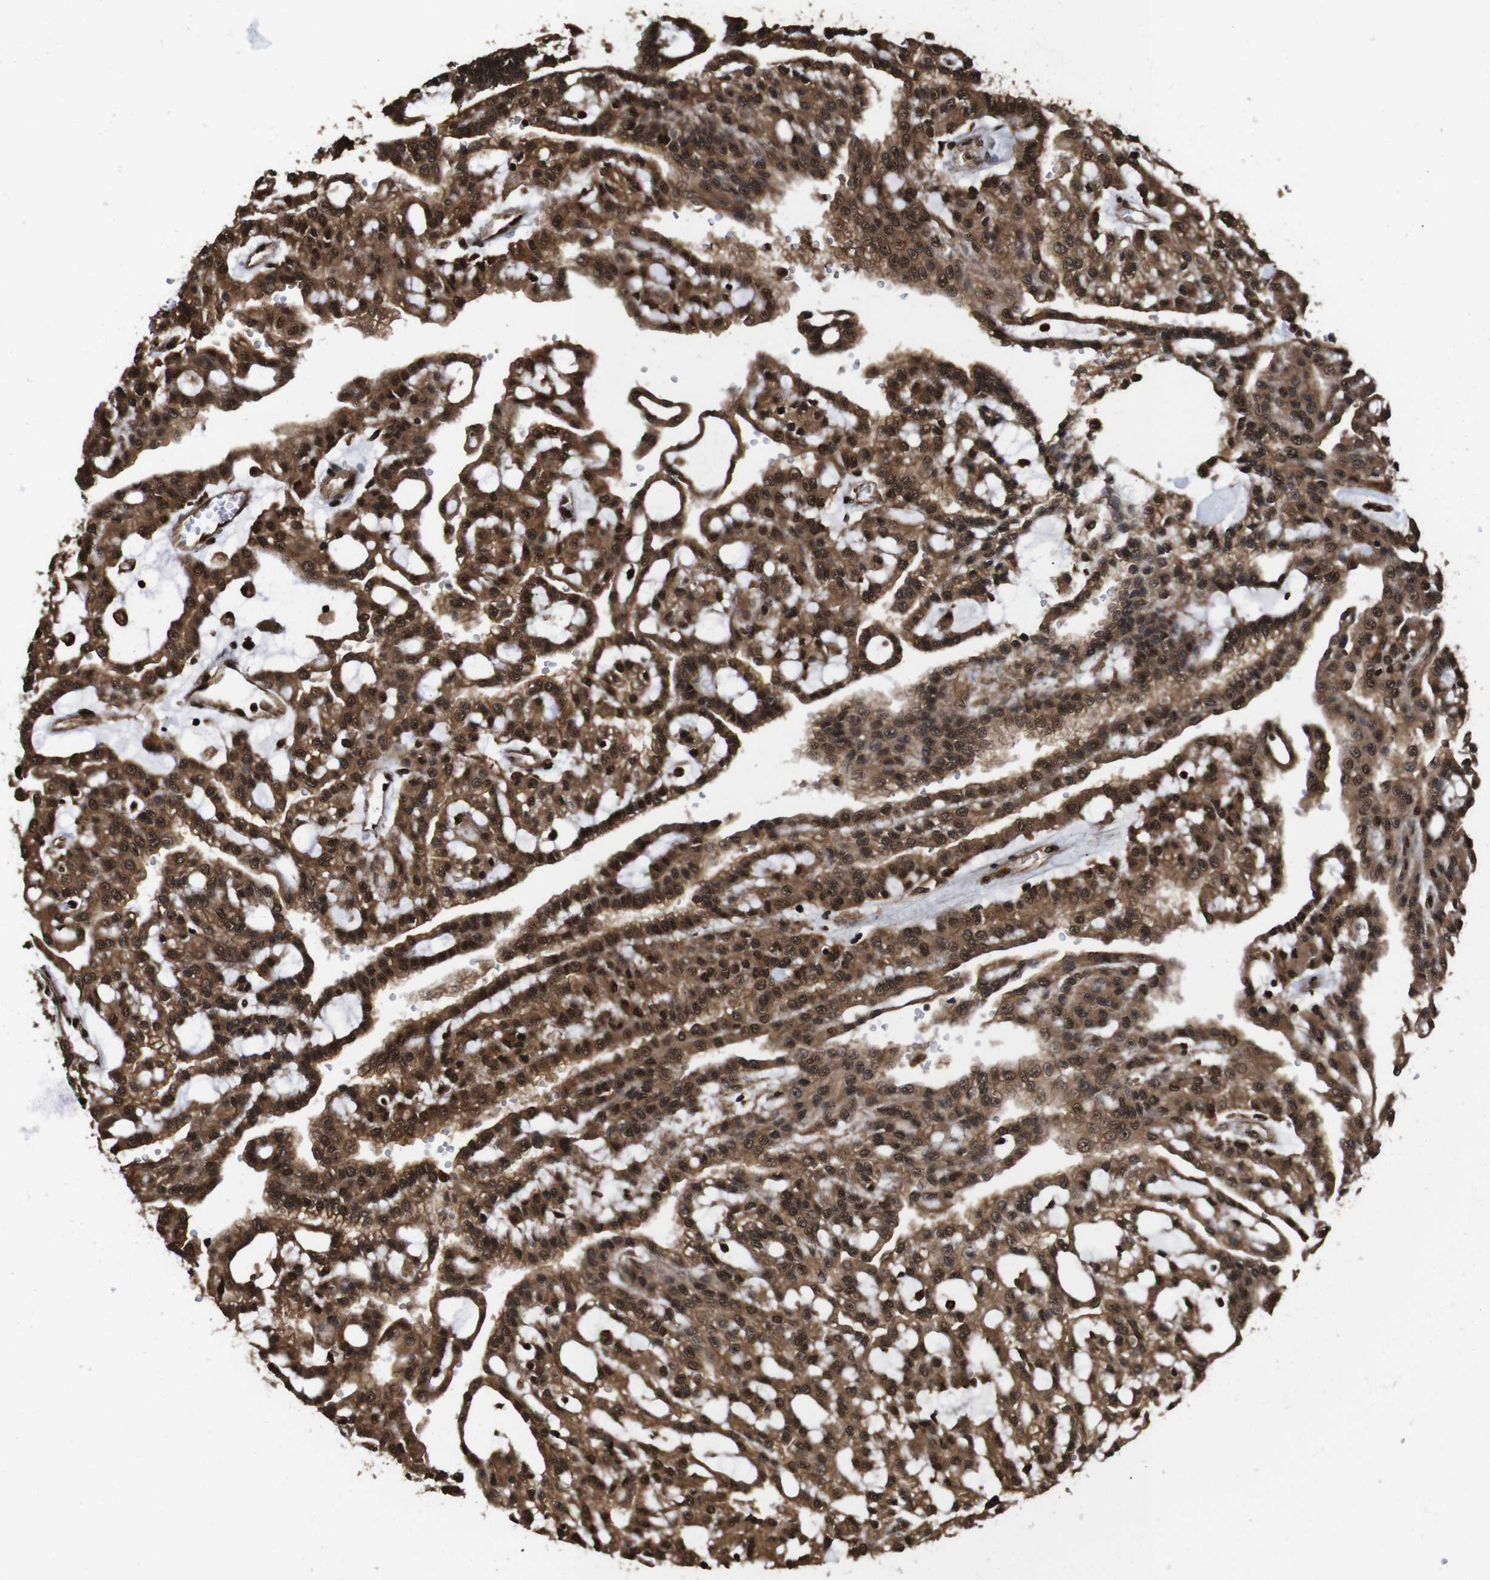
{"staining": {"intensity": "moderate", "quantity": ">75%", "location": "cytoplasmic/membranous,nuclear"}, "tissue": "renal cancer", "cell_type": "Tumor cells", "image_type": "cancer", "snomed": [{"axis": "morphology", "description": "Adenocarcinoma, NOS"}, {"axis": "topography", "description": "Kidney"}], "caption": "High-magnification brightfield microscopy of renal cancer (adenocarcinoma) stained with DAB (3,3'-diaminobenzidine) (brown) and counterstained with hematoxylin (blue). tumor cells exhibit moderate cytoplasmic/membranous and nuclear staining is present in approximately>75% of cells.", "gene": "VCP", "patient": {"sex": "male", "age": 63}}